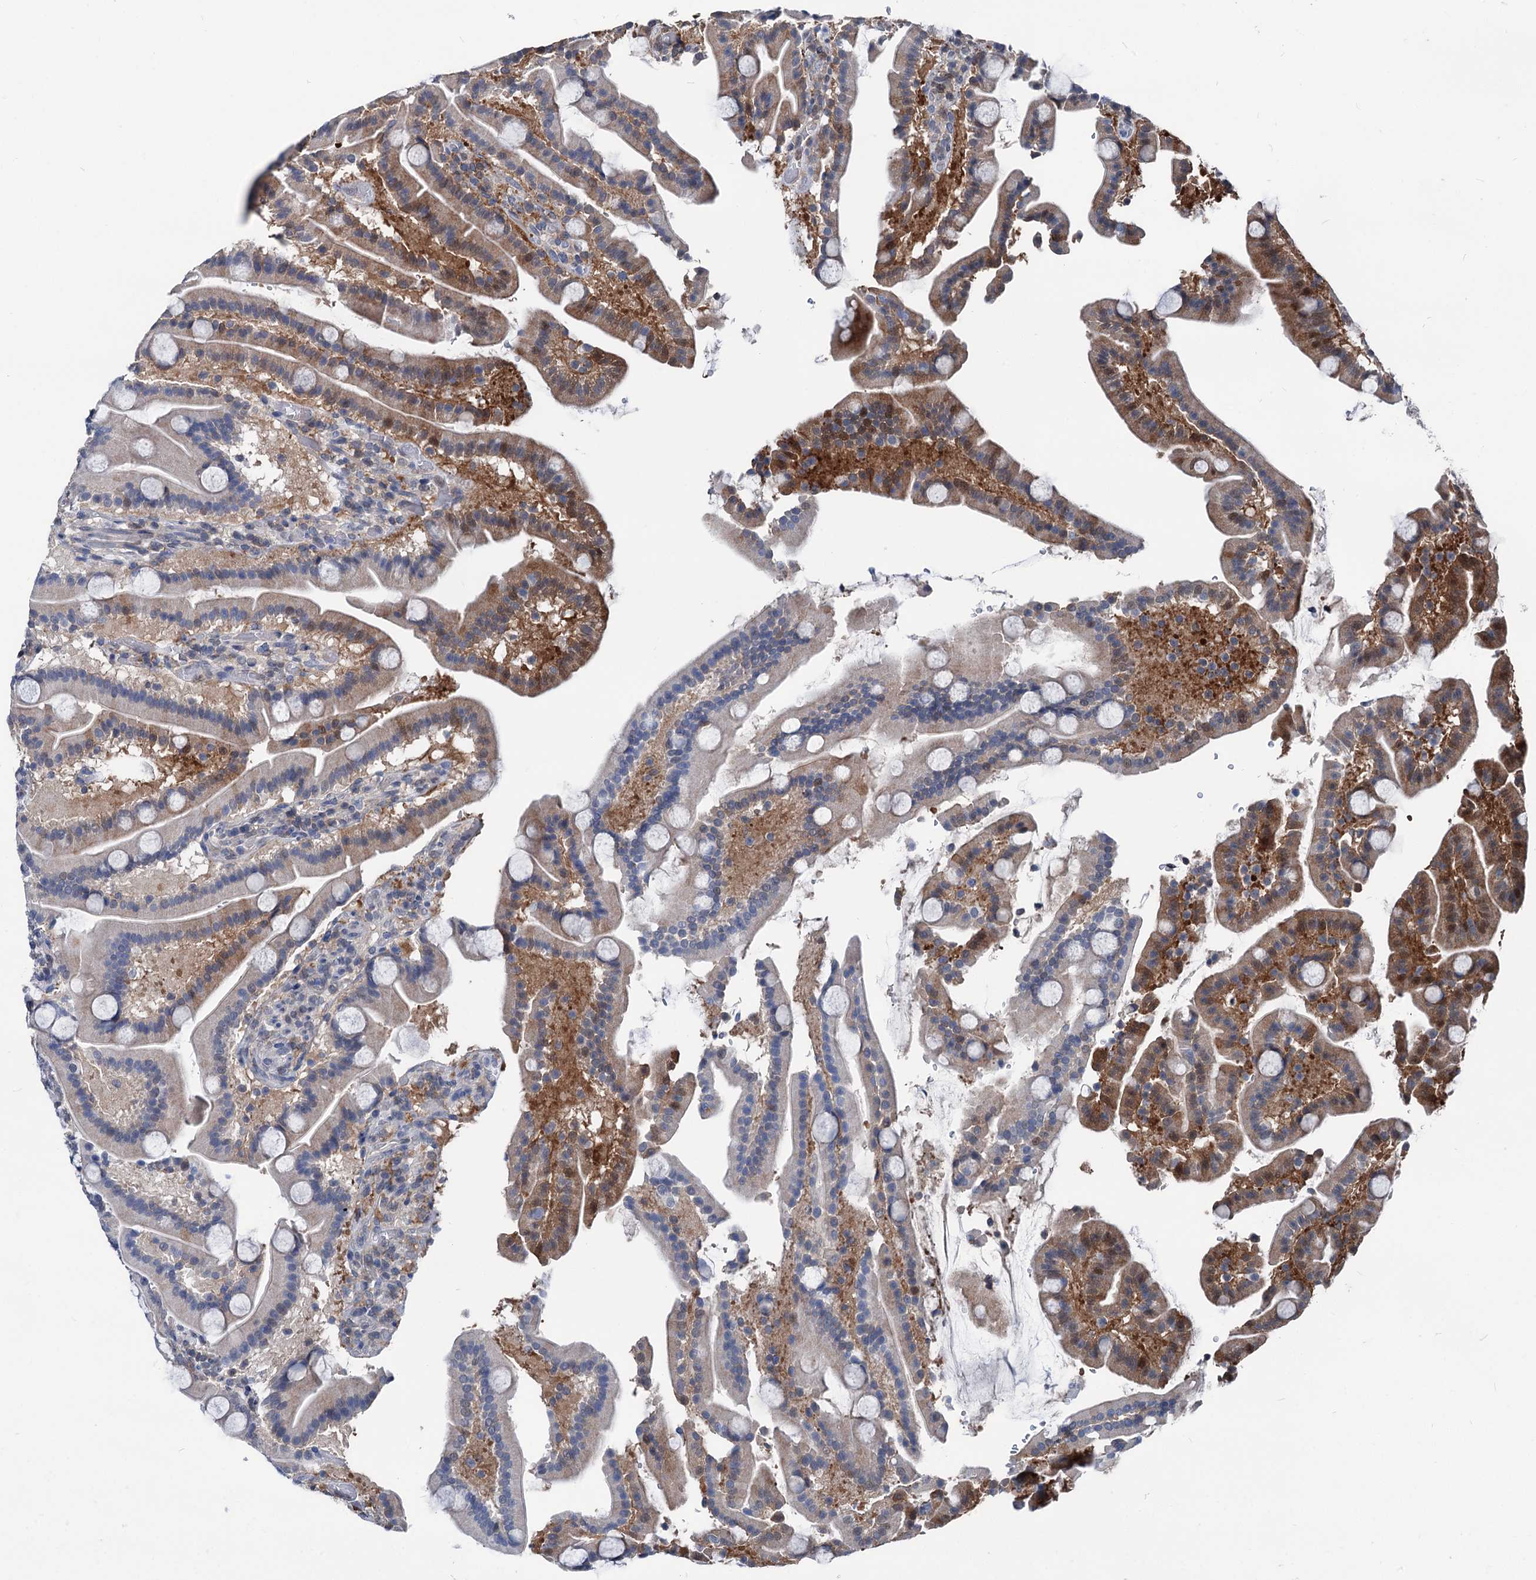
{"staining": {"intensity": "moderate", "quantity": "25%-75%", "location": "cytoplasmic/membranous"}, "tissue": "duodenum", "cell_type": "Glandular cells", "image_type": "normal", "snomed": [{"axis": "morphology", "description": "Normal tissue, NOS"}, {"axis": "topography", "description": "Duodenum"}], "caption": "Immunohistochemical staining of normal duodenum reveals medium levels of moderate cytoplasmic/membranous positivity in approximately 25%-75% of glandular cells. (Stains: DAB in brown, nuclei in blue, Microscopy: brightfield microscopy at high magnification).", "gene": "GLO1", "patient": {"sex": "male", "age": 55}}